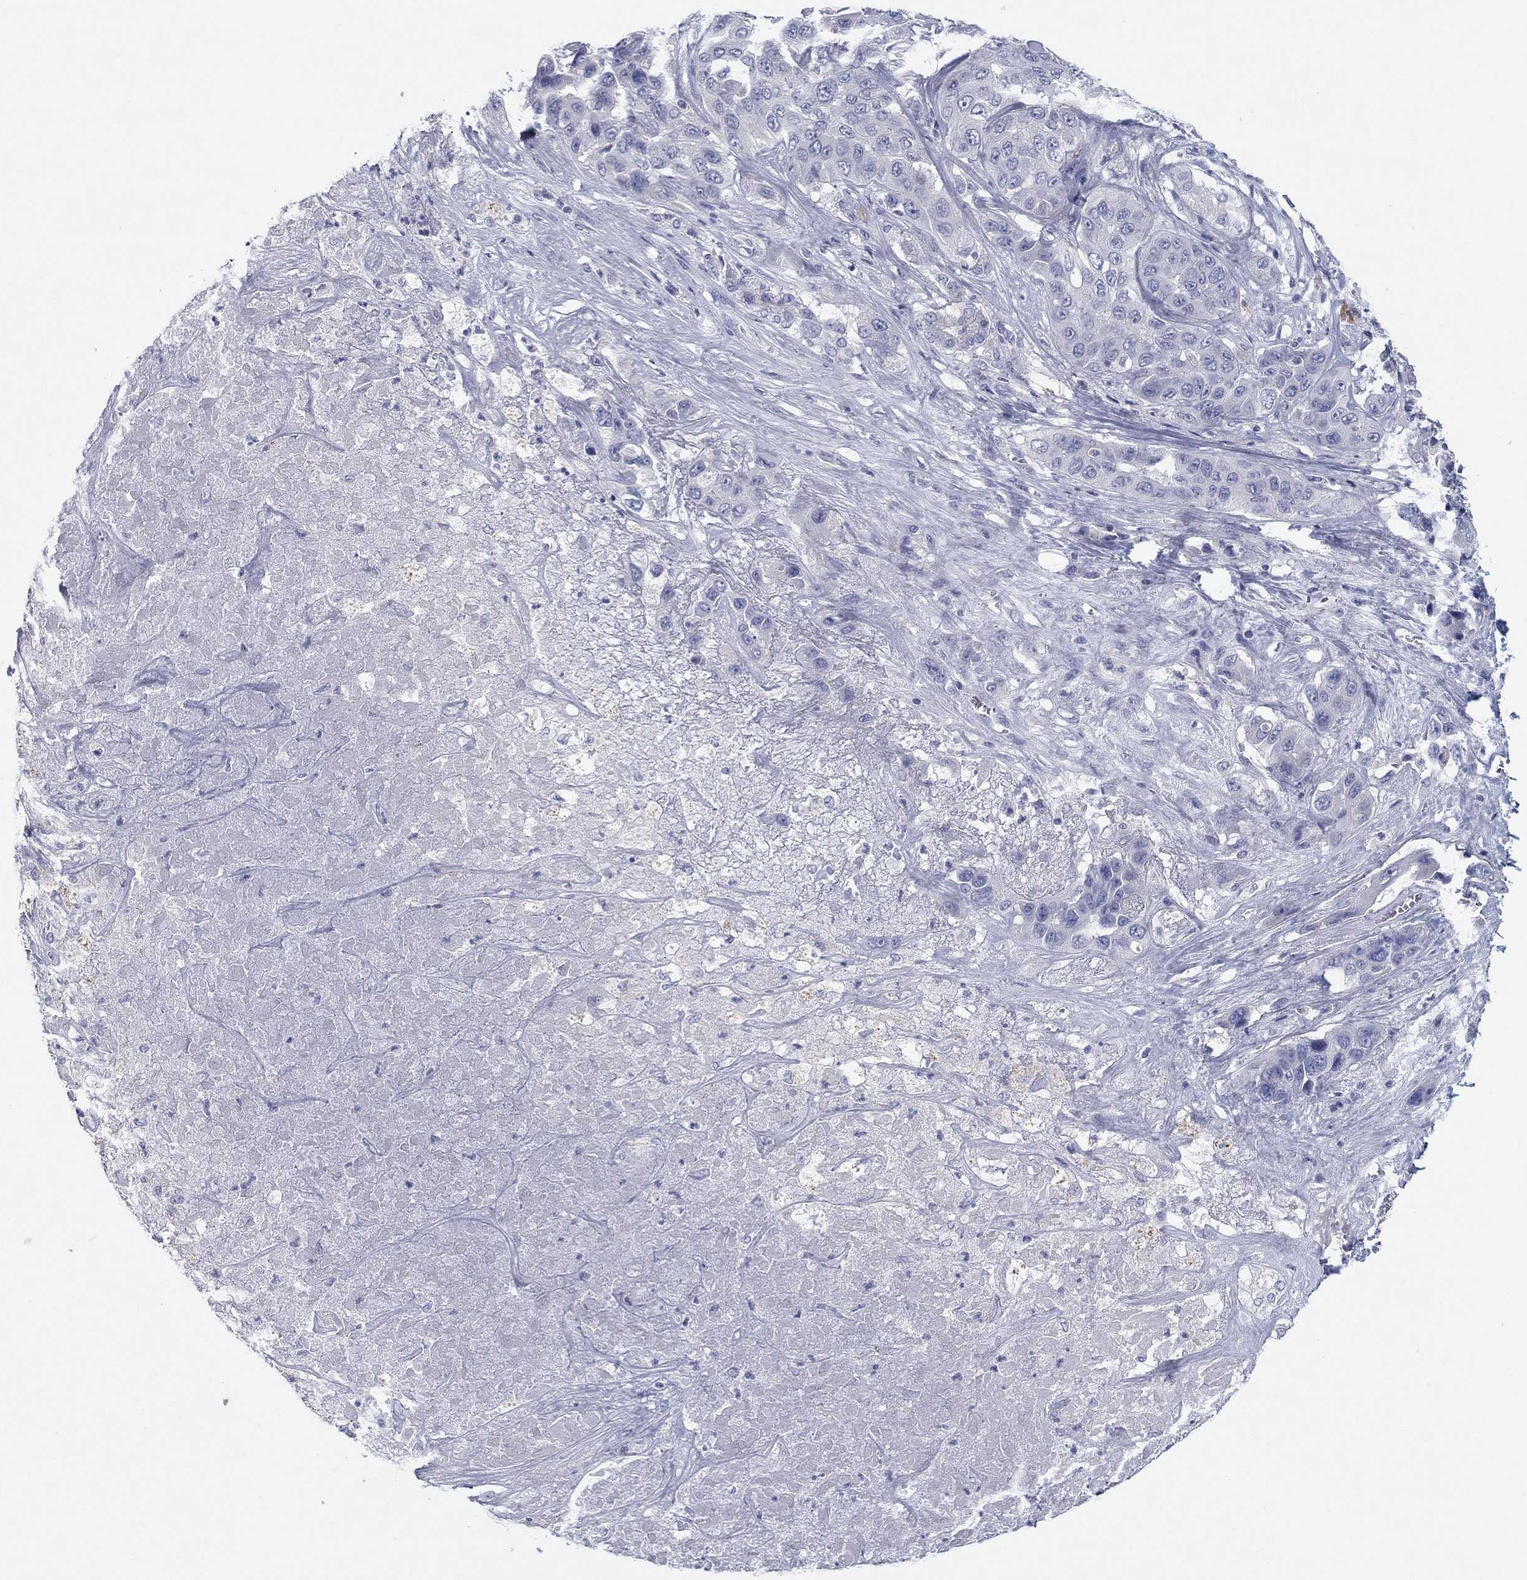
{"staining": {"intensity": "negative", "quantity": "none", "location": "none"}, "tissue": "liver cancer", "cell_type": "Tumor cells", "image_type": "cancer", "snomed": [{"axis": "morphology", "description": "Cholangiocarcinoma"}, {"axis": "topography", "description": "Liver"}], "caption": "Micrograph shows no significant protein staining in tumor cells of cholangiocarcinoma (liver).", "gene": "CNTNAP4", "patient": {"sex": "female", "age": 52}}